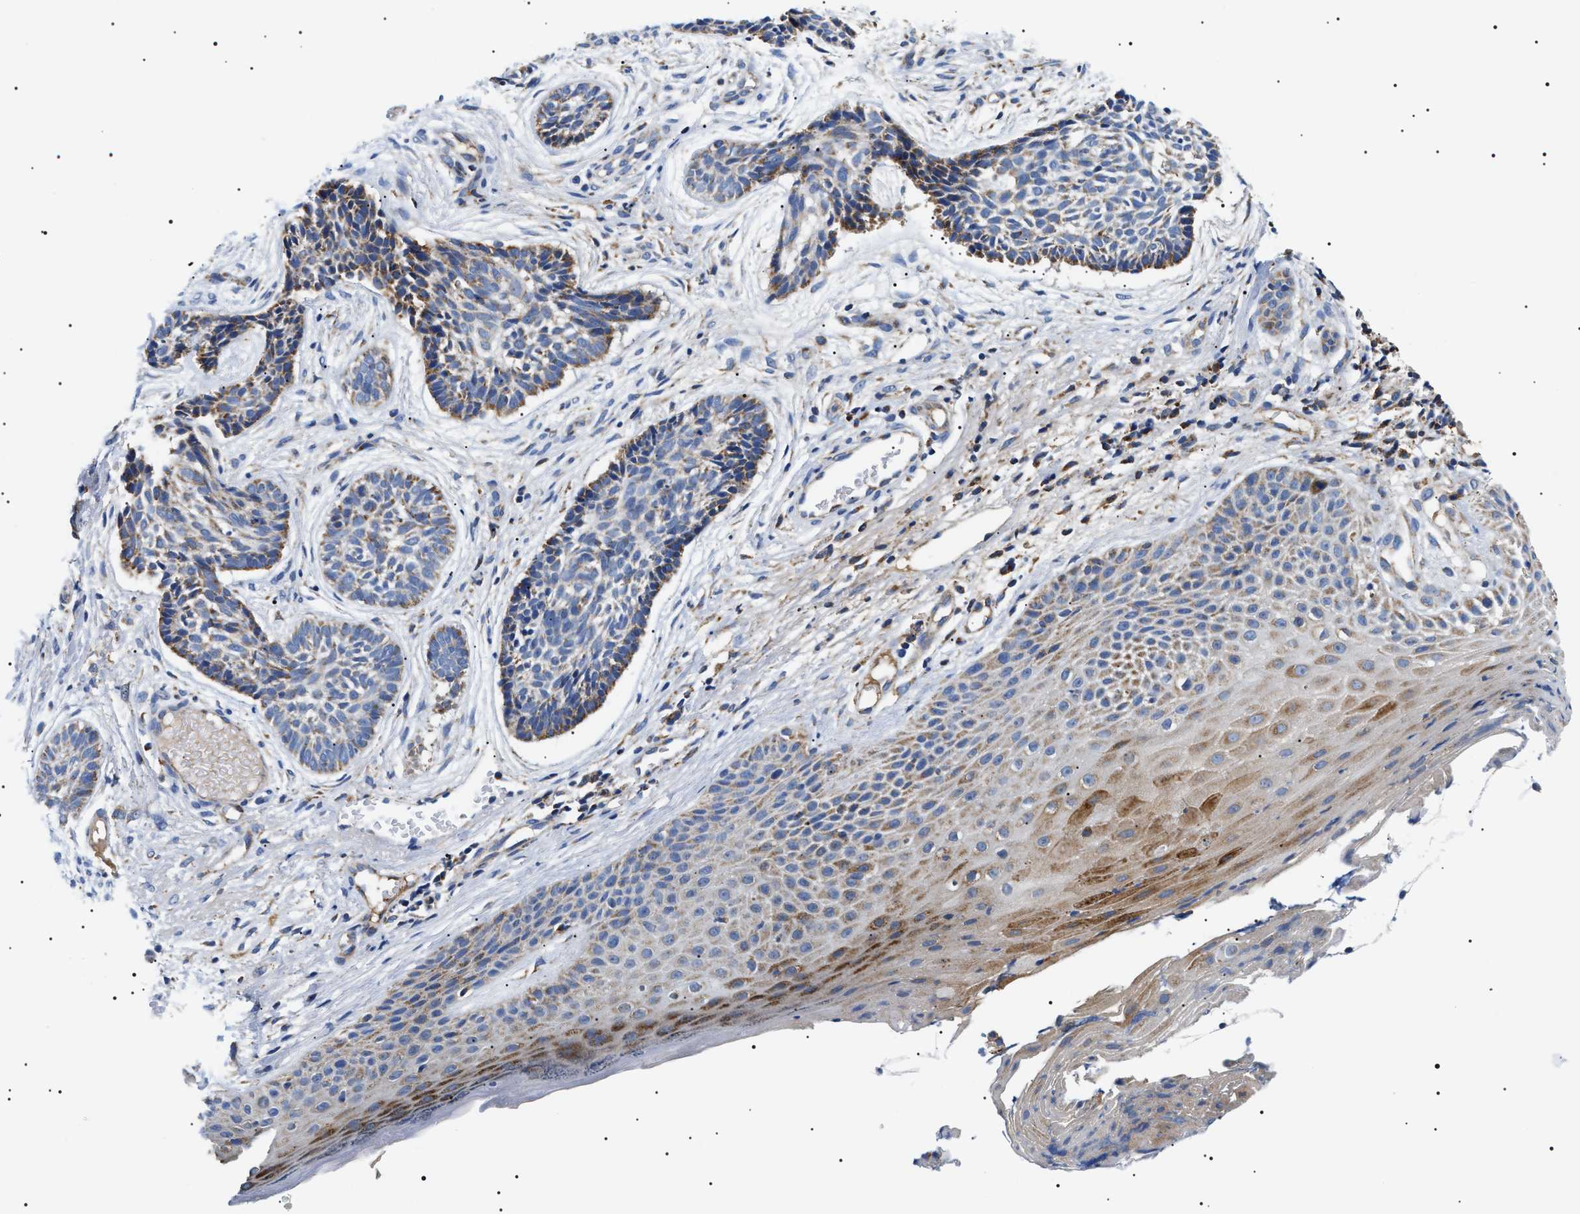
{"staining": {"intensity": "moderate", "quantity": "<25%", "location": "cytoplasmic/membranous"}, "tissue": "skin cancer", "cell_type": "Tumor cells", "image_type": "cancer", "snomed": [{"axis": "morphology", "description": "Normal tissue, NOS"}, {"axis": "morphology", "description": "Basal cell carcinoma"}, {"axis": "topography", "description": "Skin"}], "caption": "Immunohistochemistry (IHC) image of neoplastic tissue: skin cancer stained using immunohistochemistry (IHC) reveals low levels of moderate protein expression localized specifically in the cytoplasmic/membranous of tumor cells, appearing as a cytoplasmic/membranous brown color.", "gene": "OXSM", "patient": {"sex": "male", "age": 63}}